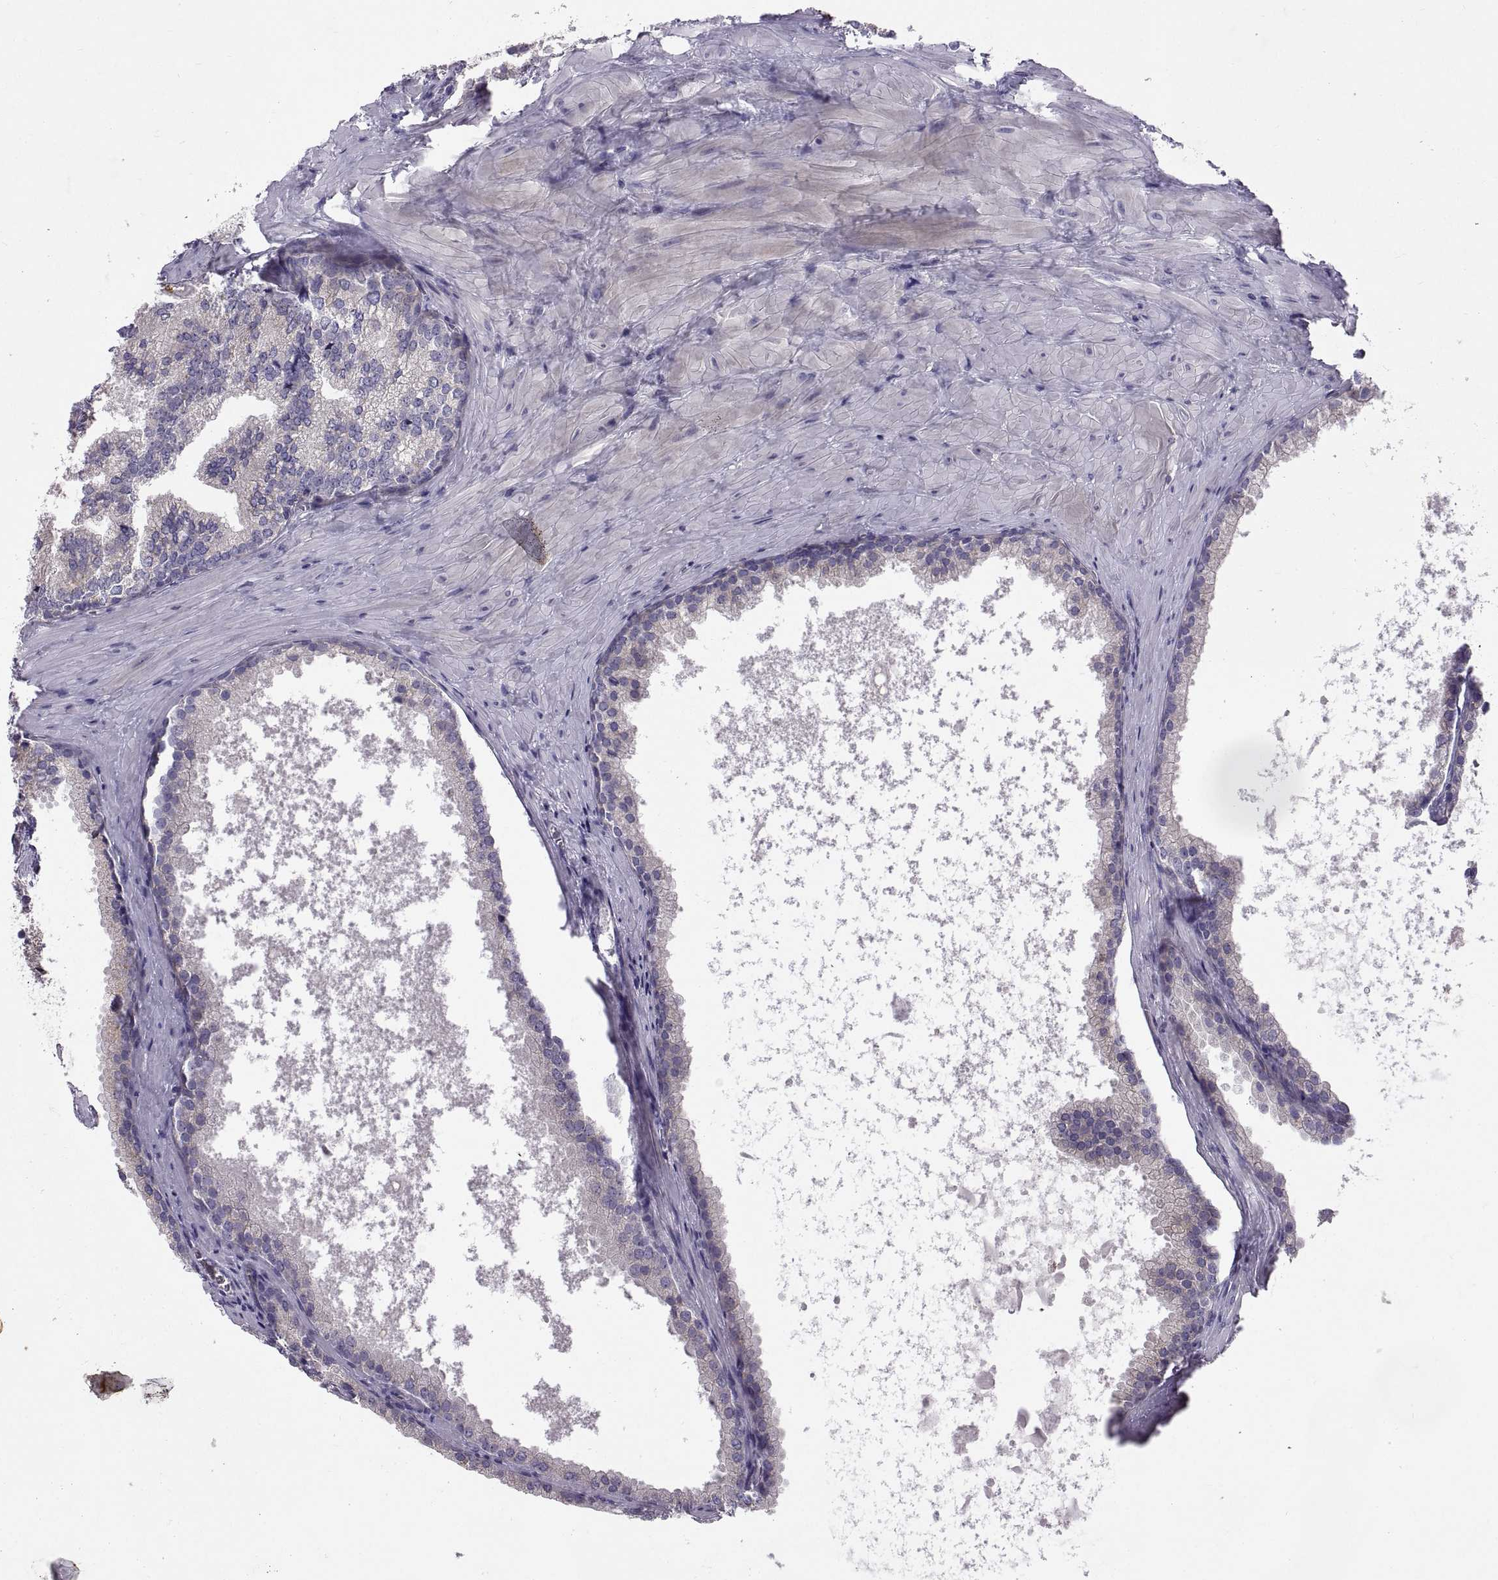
{"staining": {"intensity": "negative", "quantity": "none", "location": "none"}, "tissue": "prostate cancer", "cell_type": "Tumor cells", "image_type": "cancer", "snomed": [{"axis": "morphology", "description": "Adenocarcinoma, Low grade"}, {"axis": "topography", "description": "Prostate"}], "caption": "Immunohistochemistry (IHC) image of prostate cancer (adenocarcinoma (low-grade)) stained for a protein (brown), which exhibits no positivity in tumor cells.", "gene": "ARSL", "patient": {"sex": "male", "age": 56}}